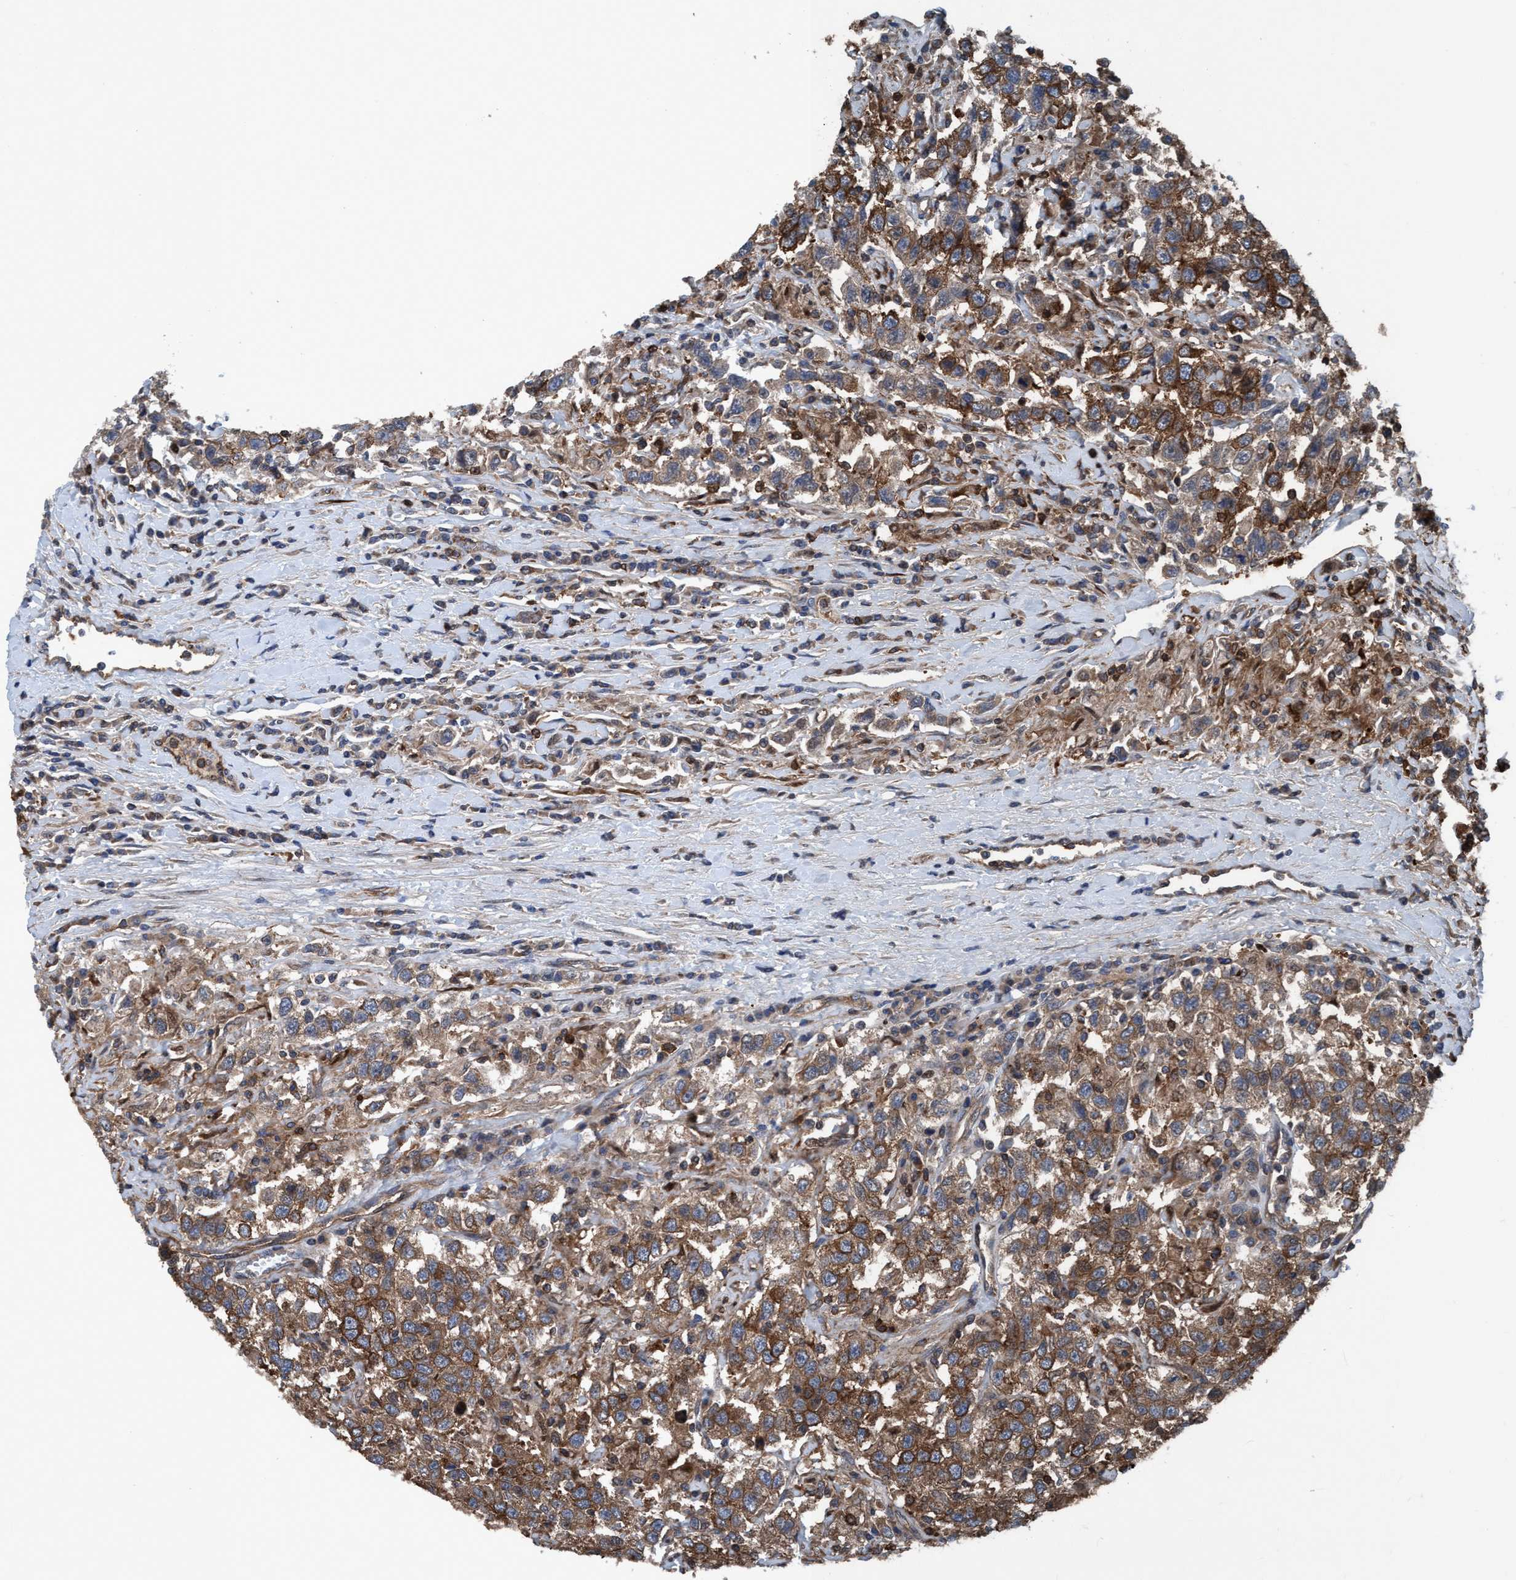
{"staining": {"intensity": "moderate", "quantity": ">75%", "location": "cytoplasmic/membranous"}, "tissue": "testis cancer", "cell_type": "Tumor cells", "image_type": "cancer", "snomed": [{"axis": "morphology", "description": "Seminoma, NOS"}, {"axis": "topography", "description": "Testis"}], "caption": "A medium amount of moderate cytoplasmic/membranous positivity is identified in approximately >75% of tumor cells in testis cancer (seminoma) tissue.", "gene": "NMT1", "patient": {"sex": "male", "age": 41}}